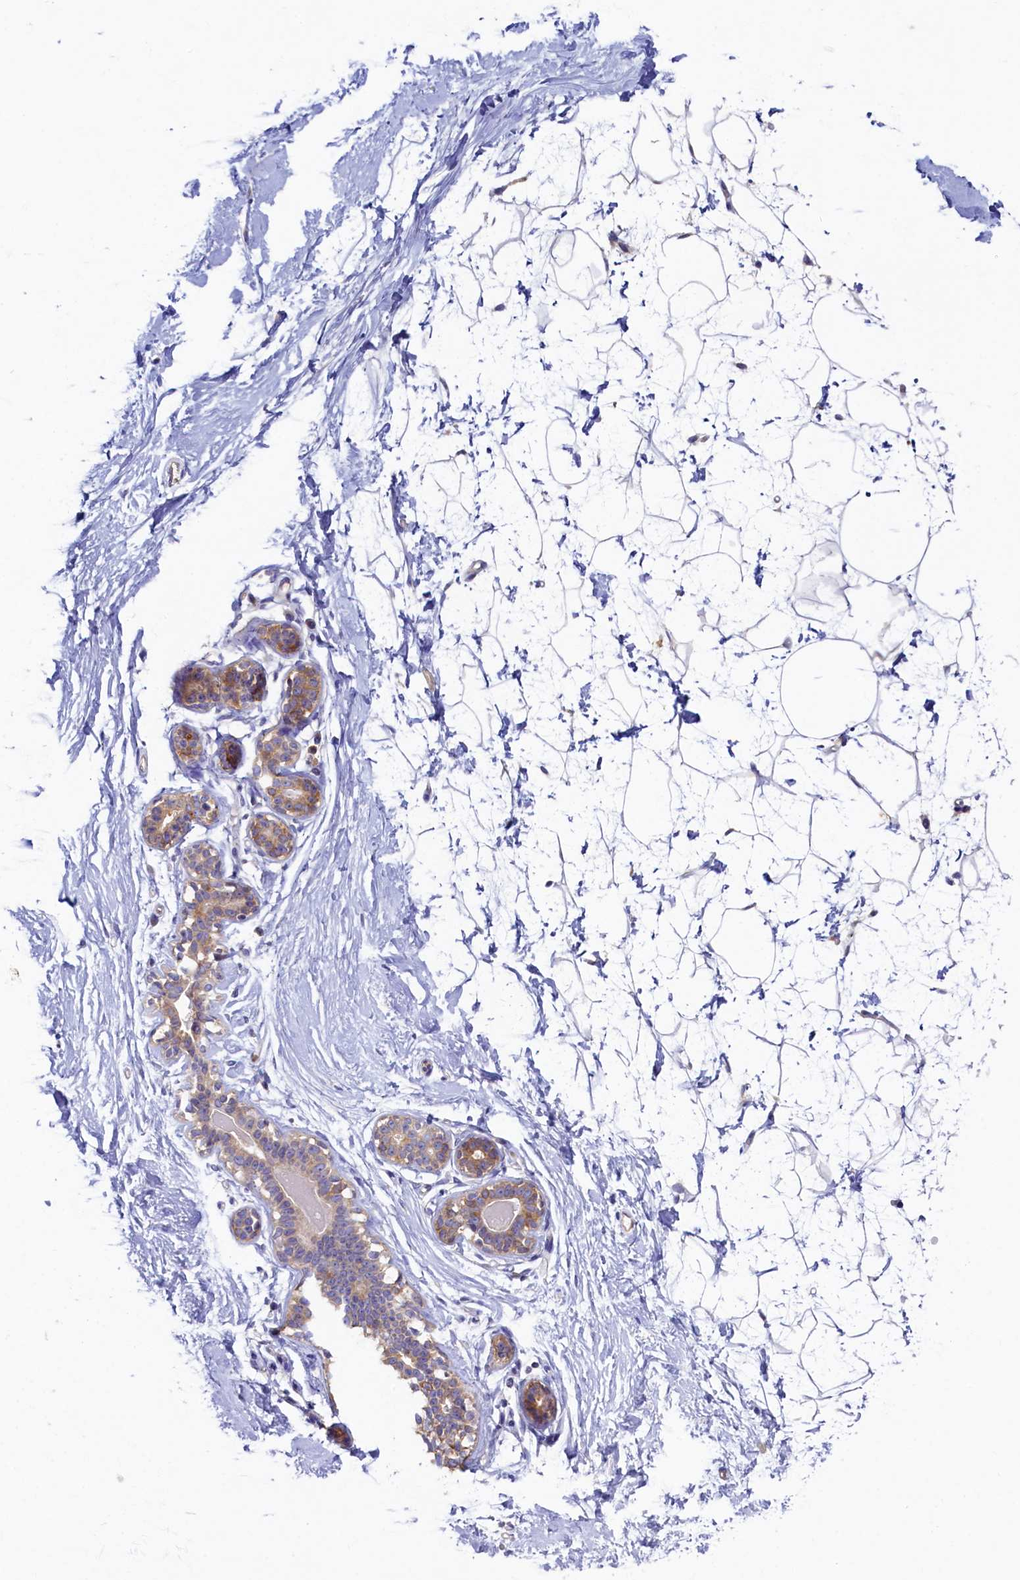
{"staining": {"intensity": "negative", "quantity": "none", "location": "none"}, "tissue": "breast", "cell_type": "Adipocytes", "image_type": "normal", "snomed": [{"axis": "morphology", "description": "Normal tissue, NOS"}, {"axis": "morphology", "description": "Adenoma, NOS"}, {"axis": "topography", "description": "Breast"}], "caption": "DAB (3,3'-diaminobenzidine) immunohistochemical staining of normal human breast demonstrates no significant staining in adipocytes.", "gene": "TIMM8B", "patient": {"sex": "female", "age": 23}}